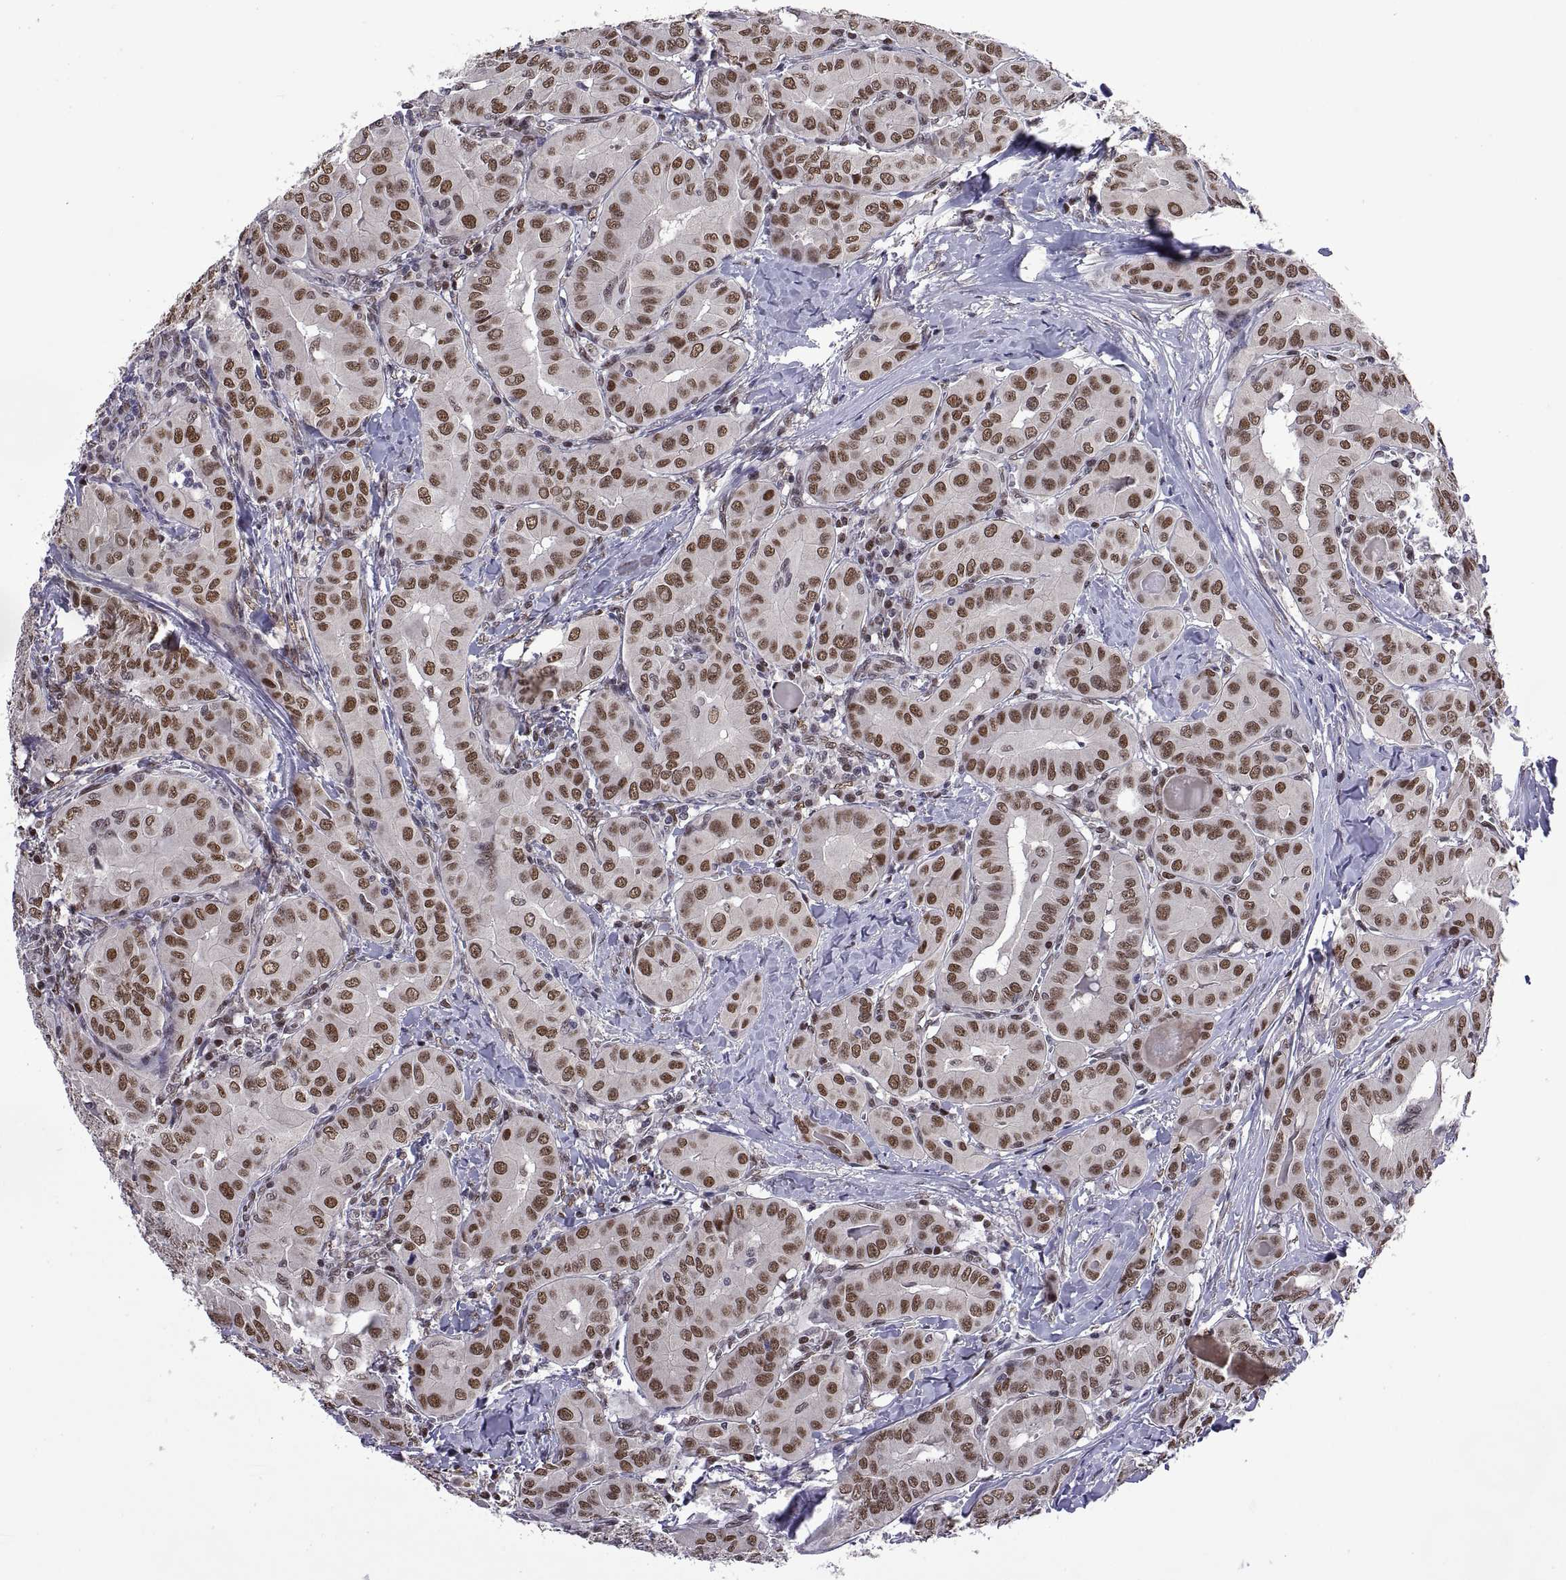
{"staining": {"intensity": "moderate", "quantity": ">75%", "location": "nuclear"}, "tissue": "thyroid cancer", "cell_type": "Tumor cells", "image_type": "cancer", "snomed": [{"axis": "morphology", "description": "Papillary adenocarcinoma, NOS"}, {"axis": "topography", "description": "Thyroid gland"}], "caption": "Immunohistochemical staining of human papillary adenocarcinoma (thyroid) displays medium levels of moderate nuclear staining in about >75% of tumor cells. (DAB (3,3'-diaminobenzidine) IHC, brown staining for protein, blue staining for nuclei).", "gene": "NR4A1", "patient": {"sex": "female", "age": 37}}